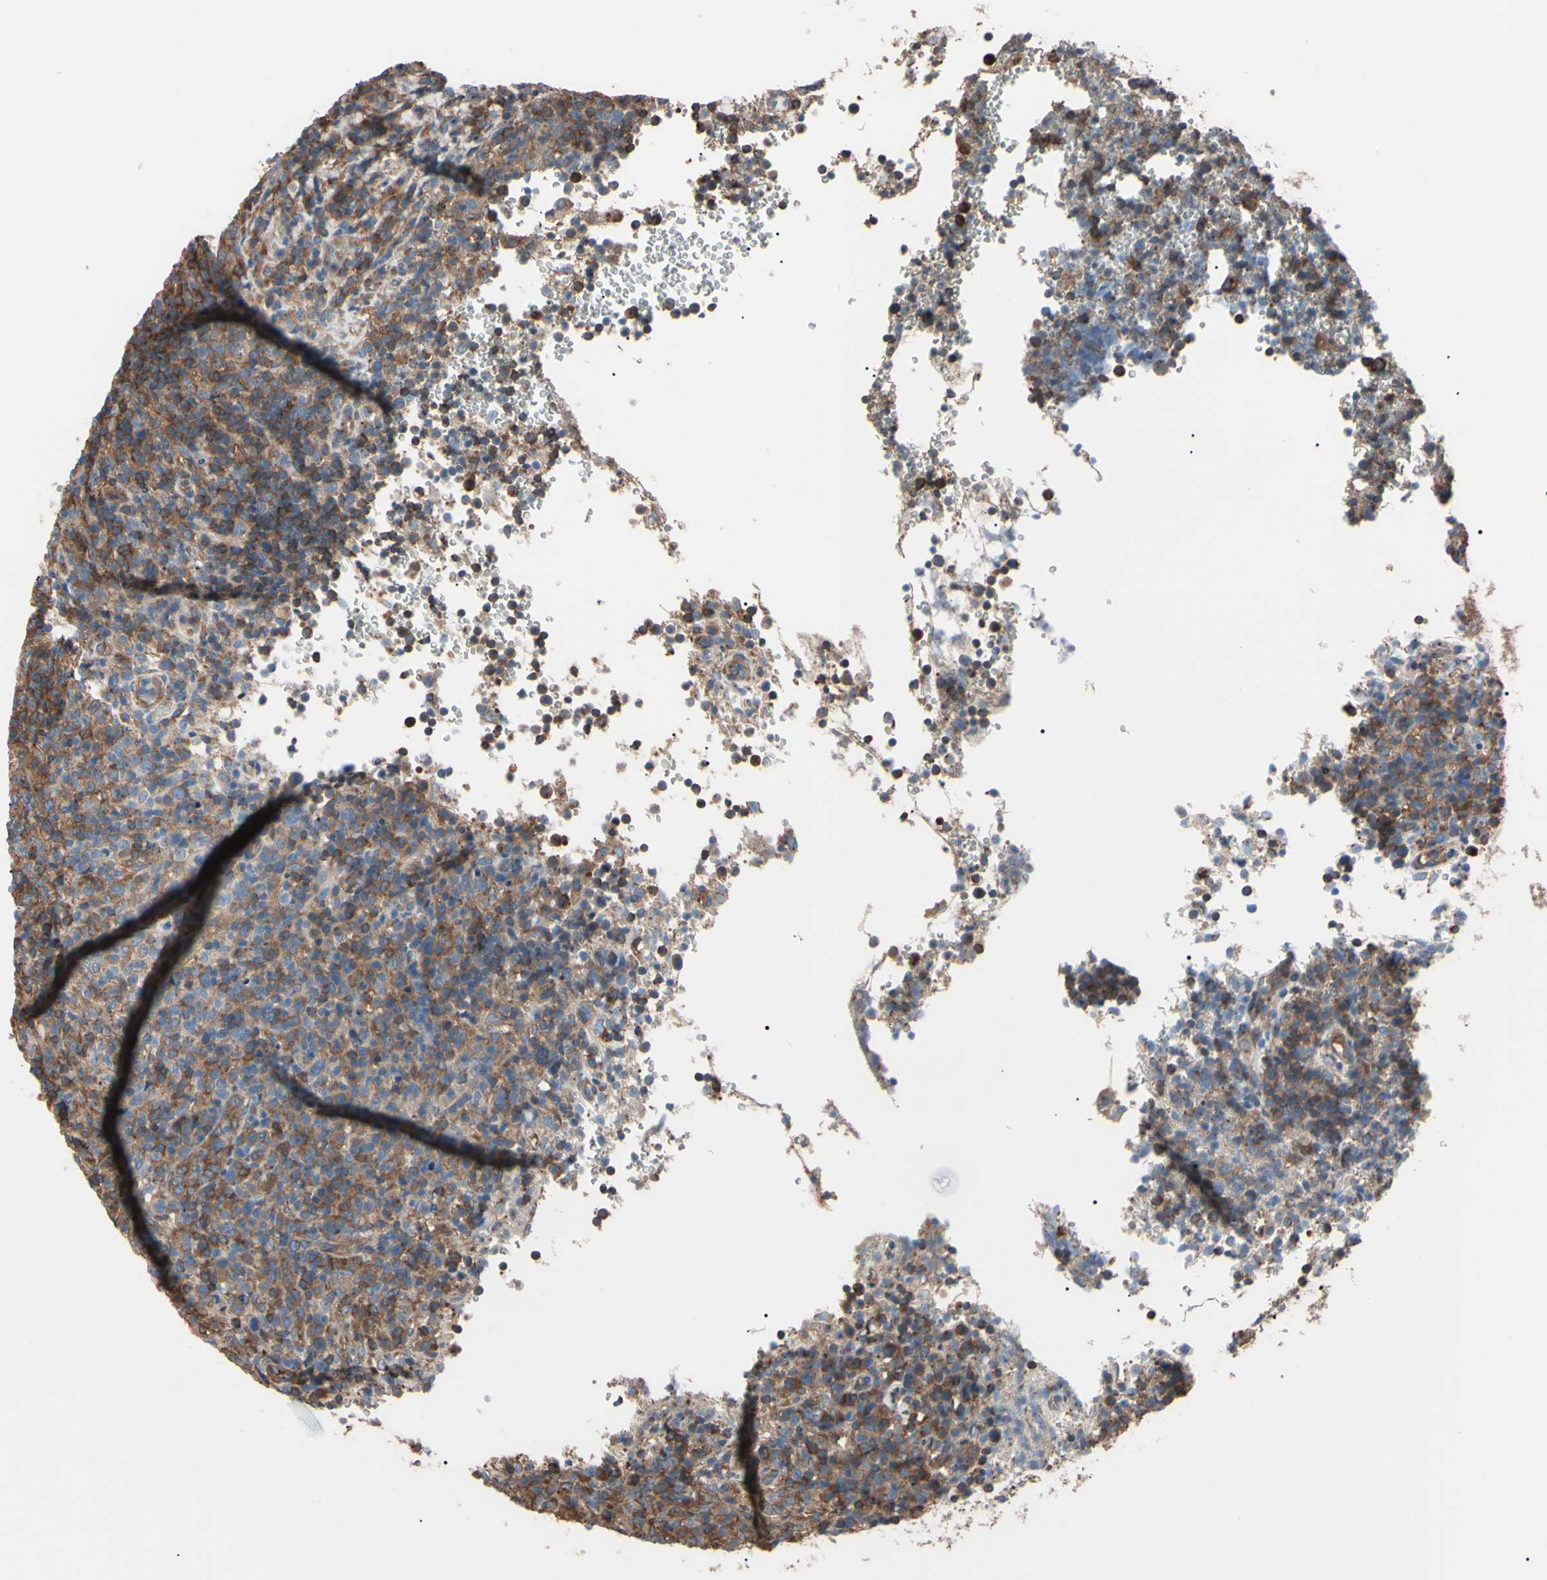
{"staining": {"intensity": "moderate", "quantity": ">75%", "location": "cytoplasmic/membranous"}, "tissue": "lymphoma", "cell_type": "Tumor cells", "image_type": "cancer", "snomed": [{"axis": "morphology", "description": "Malignant lymphoma, non-Hodgkin's type, High grade"}, {"axis": "topography", "description": "Lymph node"}], "caption": "Tumor cells show medium levels of moderate cytoplasmic/membranous staining in about >75% of cells in lymphoma.", "gene": "PRKACA", "patient": {"sex": "female", "age": 76}}